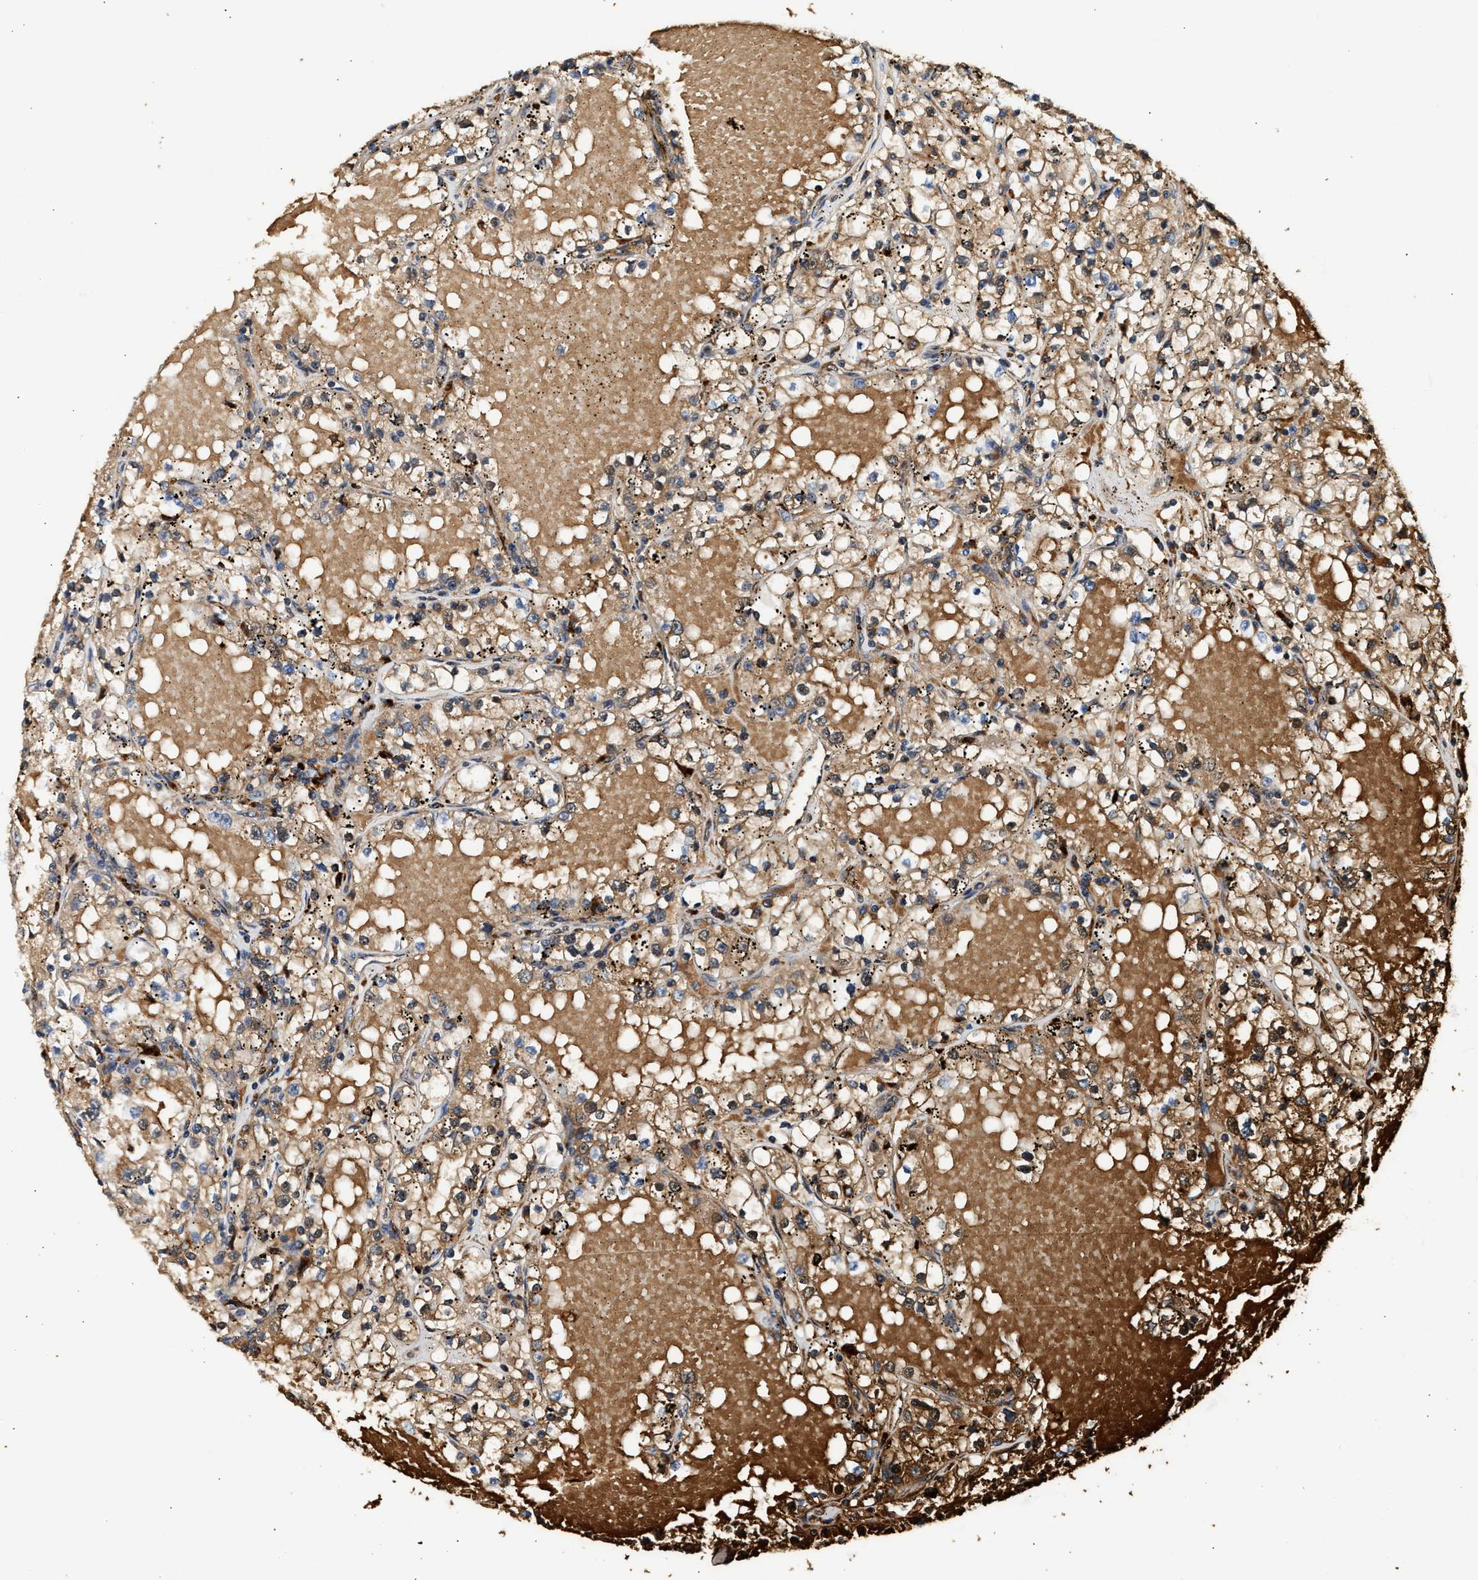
{"staining": {"intensity": "weak", "quantity": ">75%", "location": "cytoplasmic/membranous"}, "tissue": "renal cancer", "cell_type": "Tumor cells", "image_type": "cancer", "snomed": [{"axis": "morphology", "description": "Adenocarcinoma, NOS"}, {"axis": "topography", "description": "Kidney"}], "caption": "The photomicrograph exhibits immunohistochemical staining of adenocarcinoma (renal). There is weak cytoplasmic/membranous positivity is seen in about >75% of tumor cells.", "gene": "PLD3", "patient": {"sex": "male", "age": 56}}